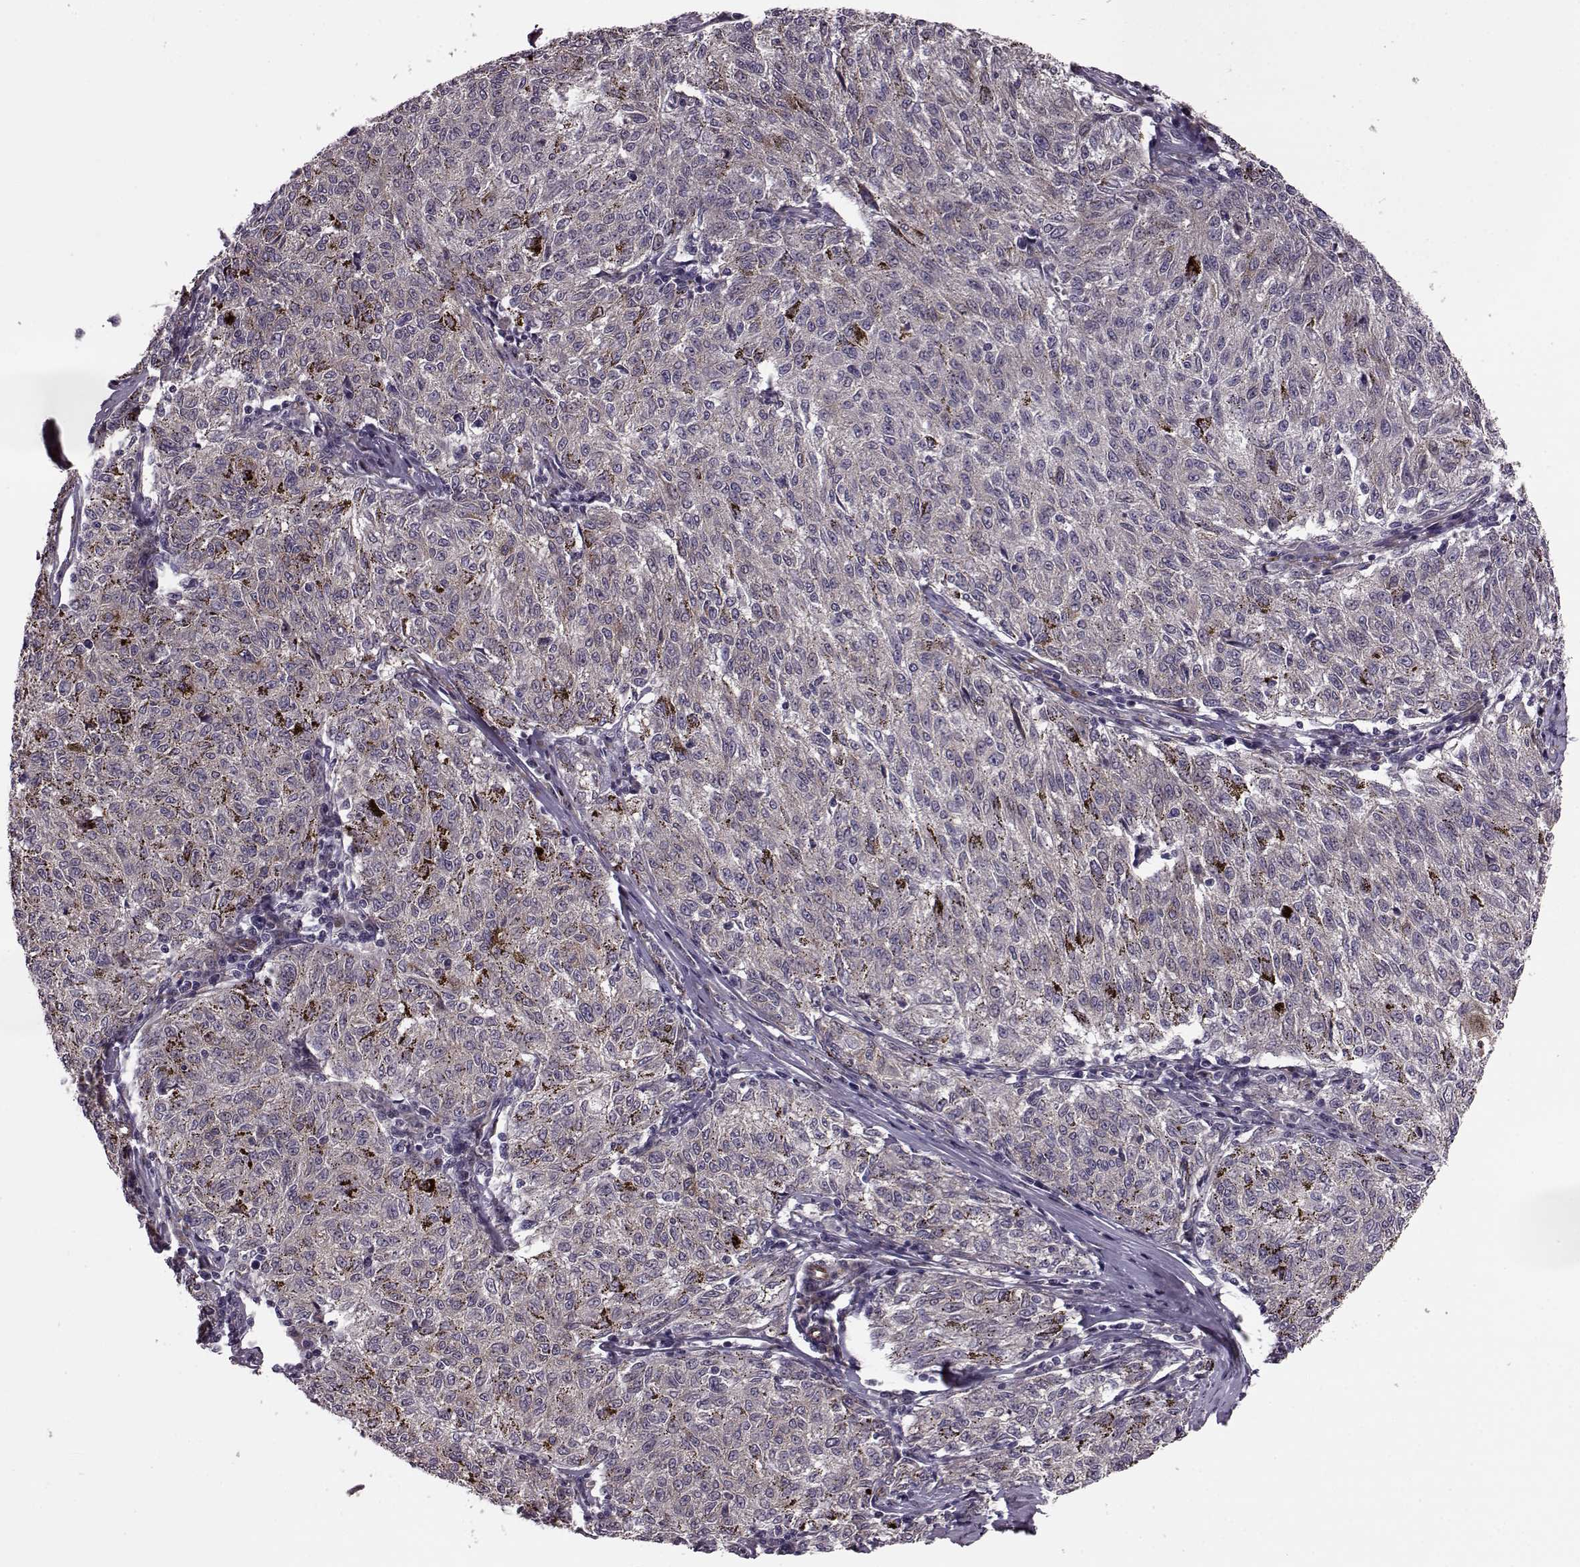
{"staining": {"intensity": "negative", "quantity": "none", "location": "none"}, "tissue": "melanoma", "cell_type": "Tumor cells", "image_type": "cancer", "snomed": [{"axis": "morphology", "description": "Malignant melanoma, NOS"}, {"axis": "topography", "description": "Skin"}], "caption": "Human melanoma stained for a protein using IHC shows no expression in tumor cells.", "gene": "SYNPO", "patient": {"sex": "female", "age": 72}}